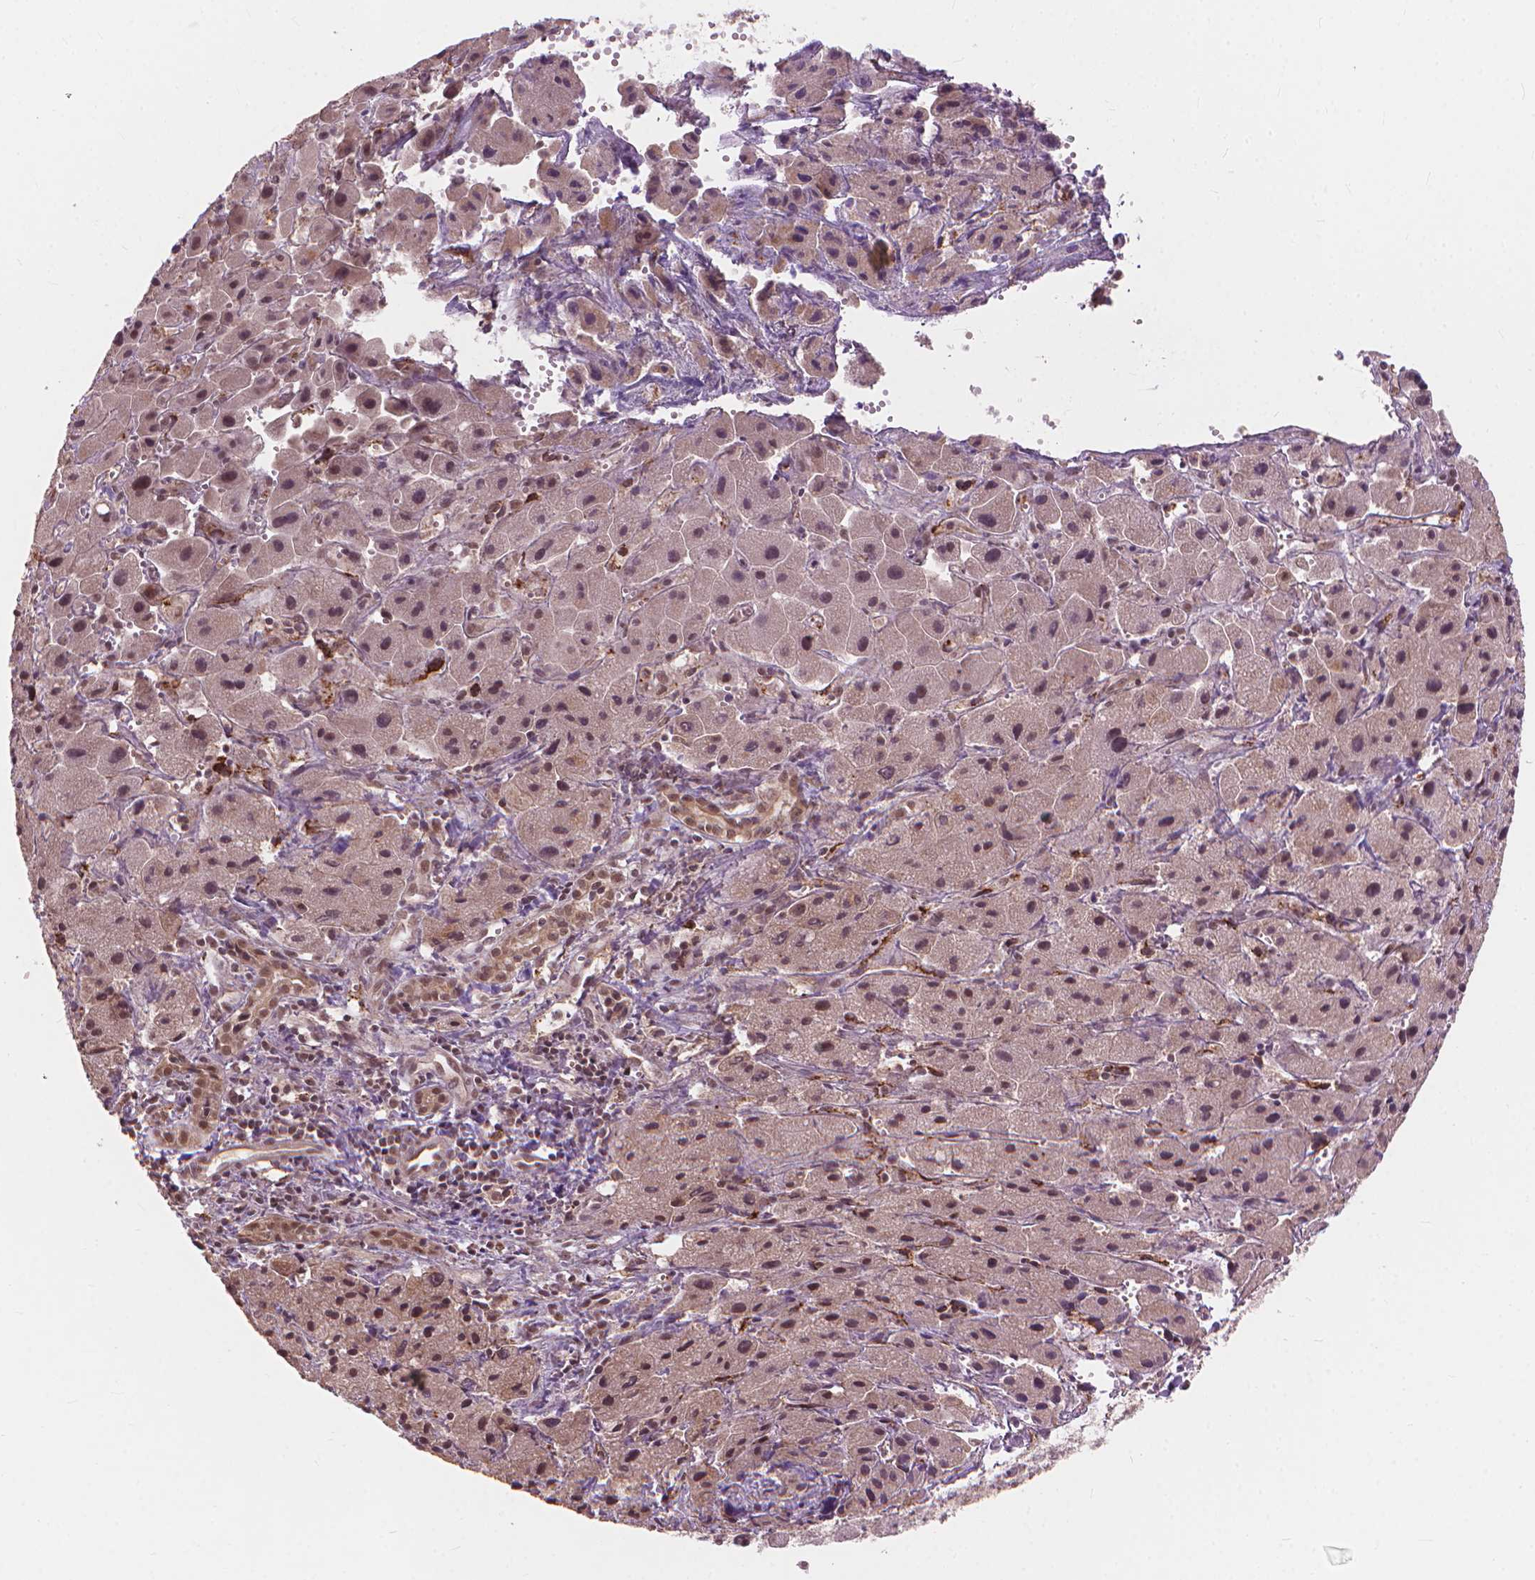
{"staining": {"intensity": "weak", "quantity": "<25%", "location": "nuclear"}, "tissue": "liver cancer", "cell_type": "Tumor cells", "image_type": "cancer", "snomed": [{"axis": "morphology", "description": "Cholangiocarcinoma"}, {"axis": "topography", "description": "Liver"}], "caption": "There is no significant expression in tumor cells of cholangiocarcinoma (liver).", "gene": "SSU72", "patient": {"sex": "female", "age": 61}}